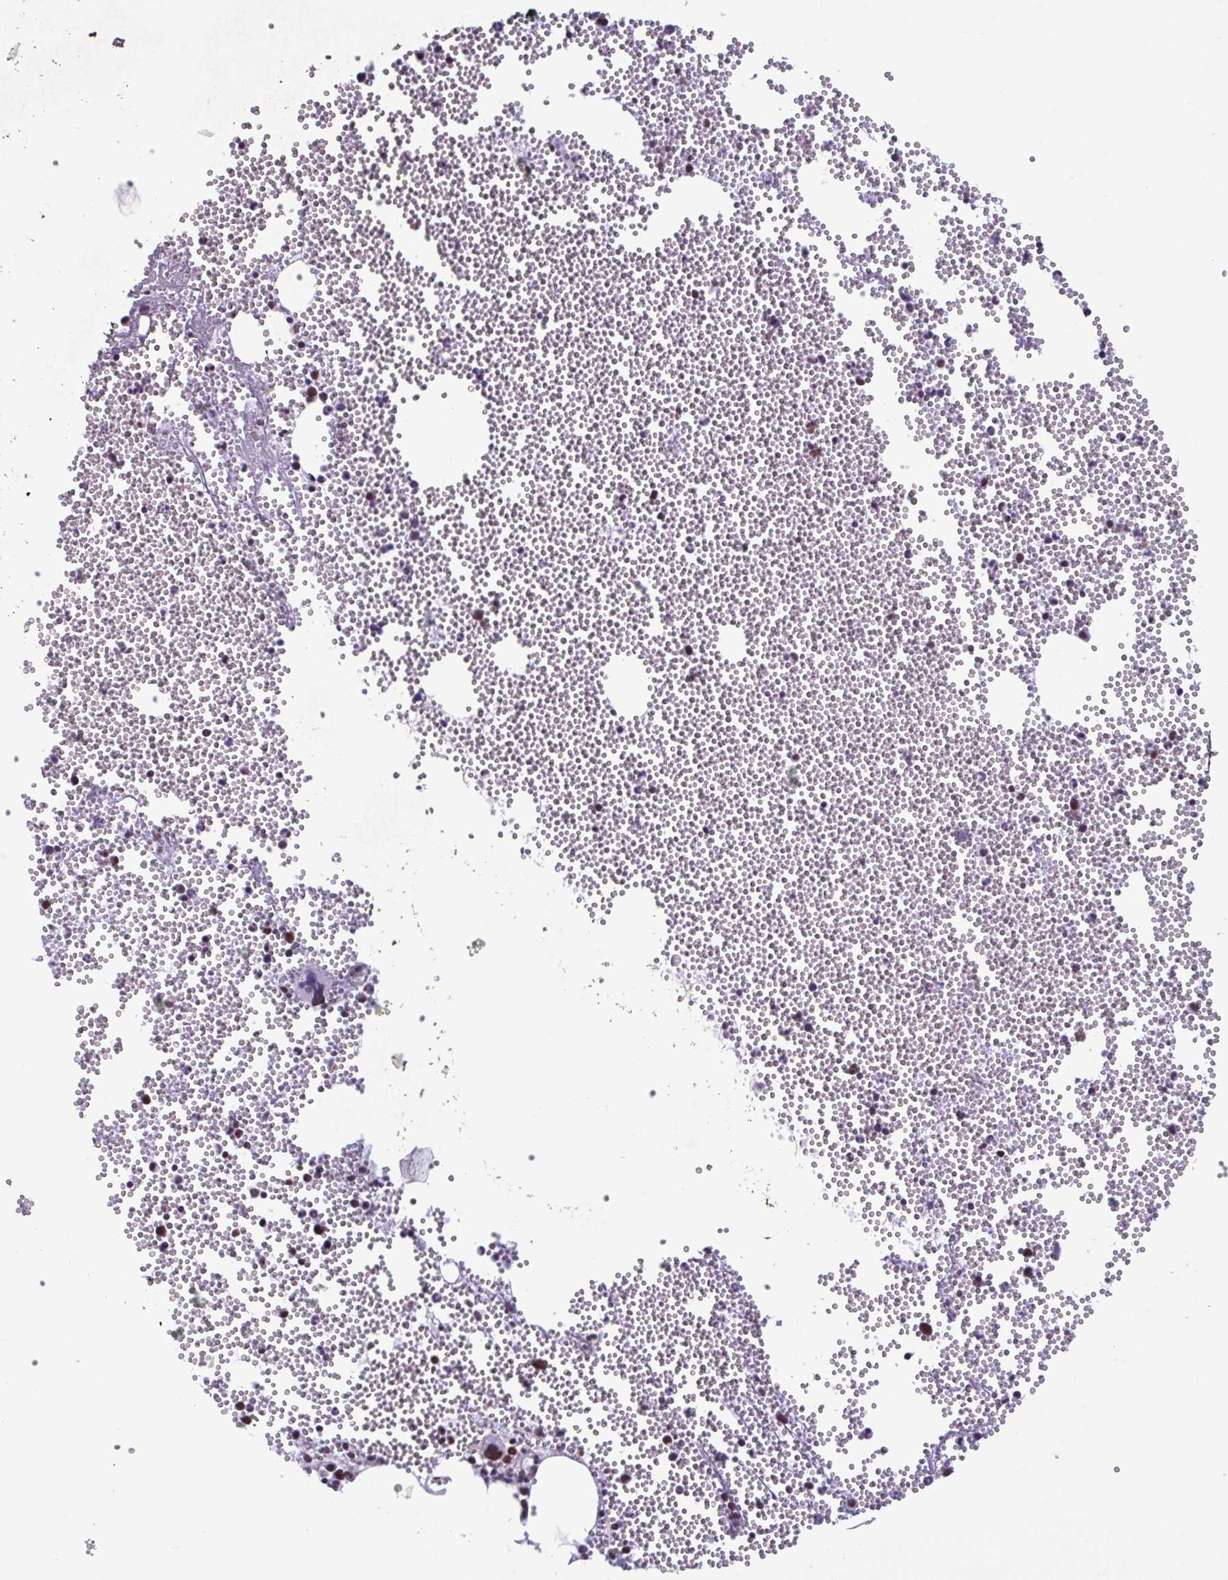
{"staining": {"intensity": "moderate", "quantity": "<25%", "location": "nuclear"}, "tissue": "bone marrow", "cell_type": "Hematopoietic cells", "image_type": "normal", "snomed": [{"axis": "morphology", "description": "Normal tissue, NOS"}, {"axis": "topography", "description": "Bone marrow"}], "caption": "High-power microscopy captured an immunohistochemistry micrograph of unremarkable bone marrow, revealing moderate nuclear positivity in approximately <25% of hematopoietic cells.", "gene": "TIMM21", "patient": {"sex": "female", "age": 80}}